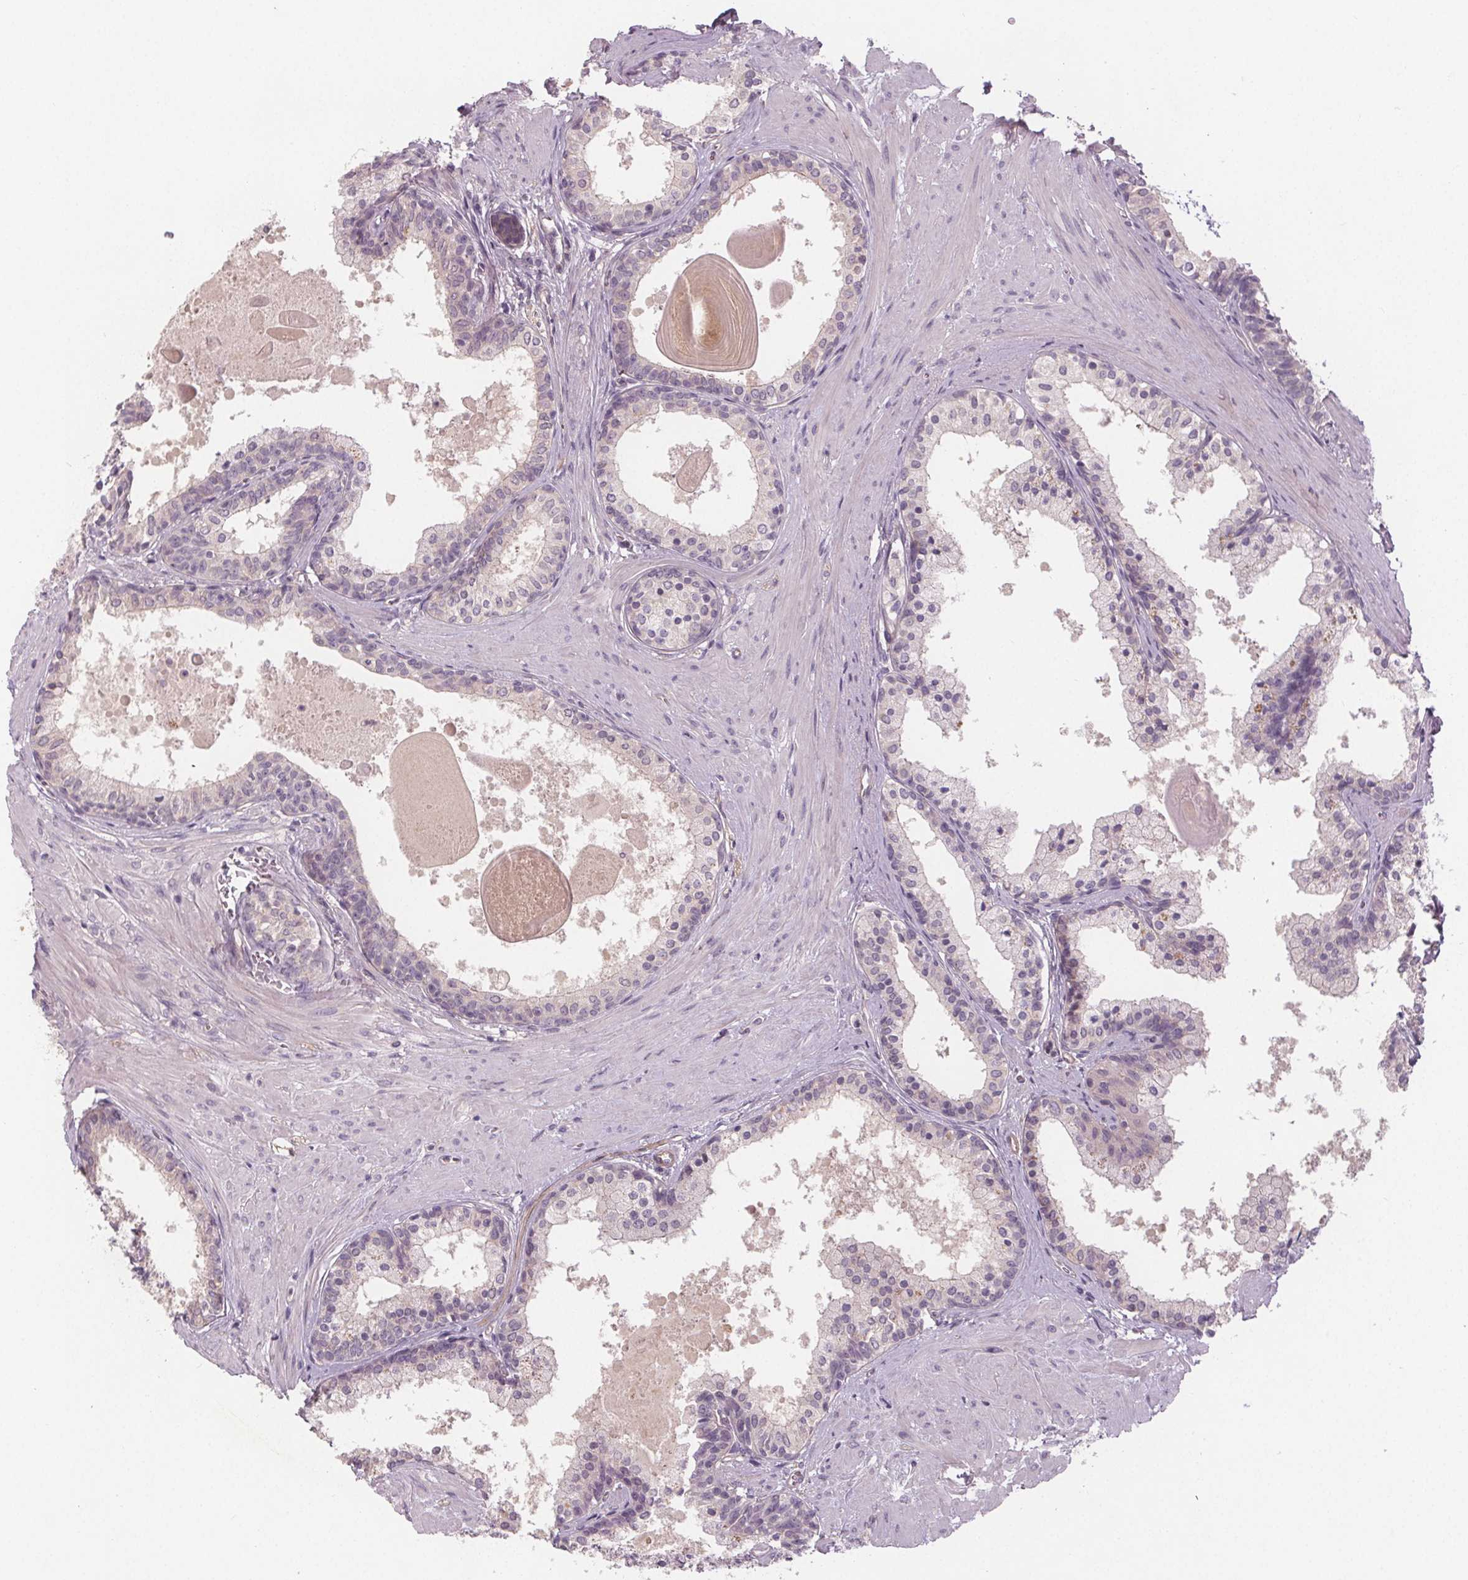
{"staining": {"intensity": "negative", "quantity": "none", "location": "none"}, "tissue": "prostate", "cell_type": "Glandular cells", "image_type": "normal", "snomed": [{"axis": "morphology", "description": "Normal tissue, NOS"}, {"axis": "topography", "description": "Prostate"}], "caption": "This micrograph is of unremarkable prostate stained with immunohistochemistry to label a protein in brown with the nuclei are counter-stained blue. There is no staining in glandular cells. (Brightfield microscopy of DAB immunohistochemistry at high magnification).", "gene": "VNN1", "patient": {"sex": "male", "age": 61}}